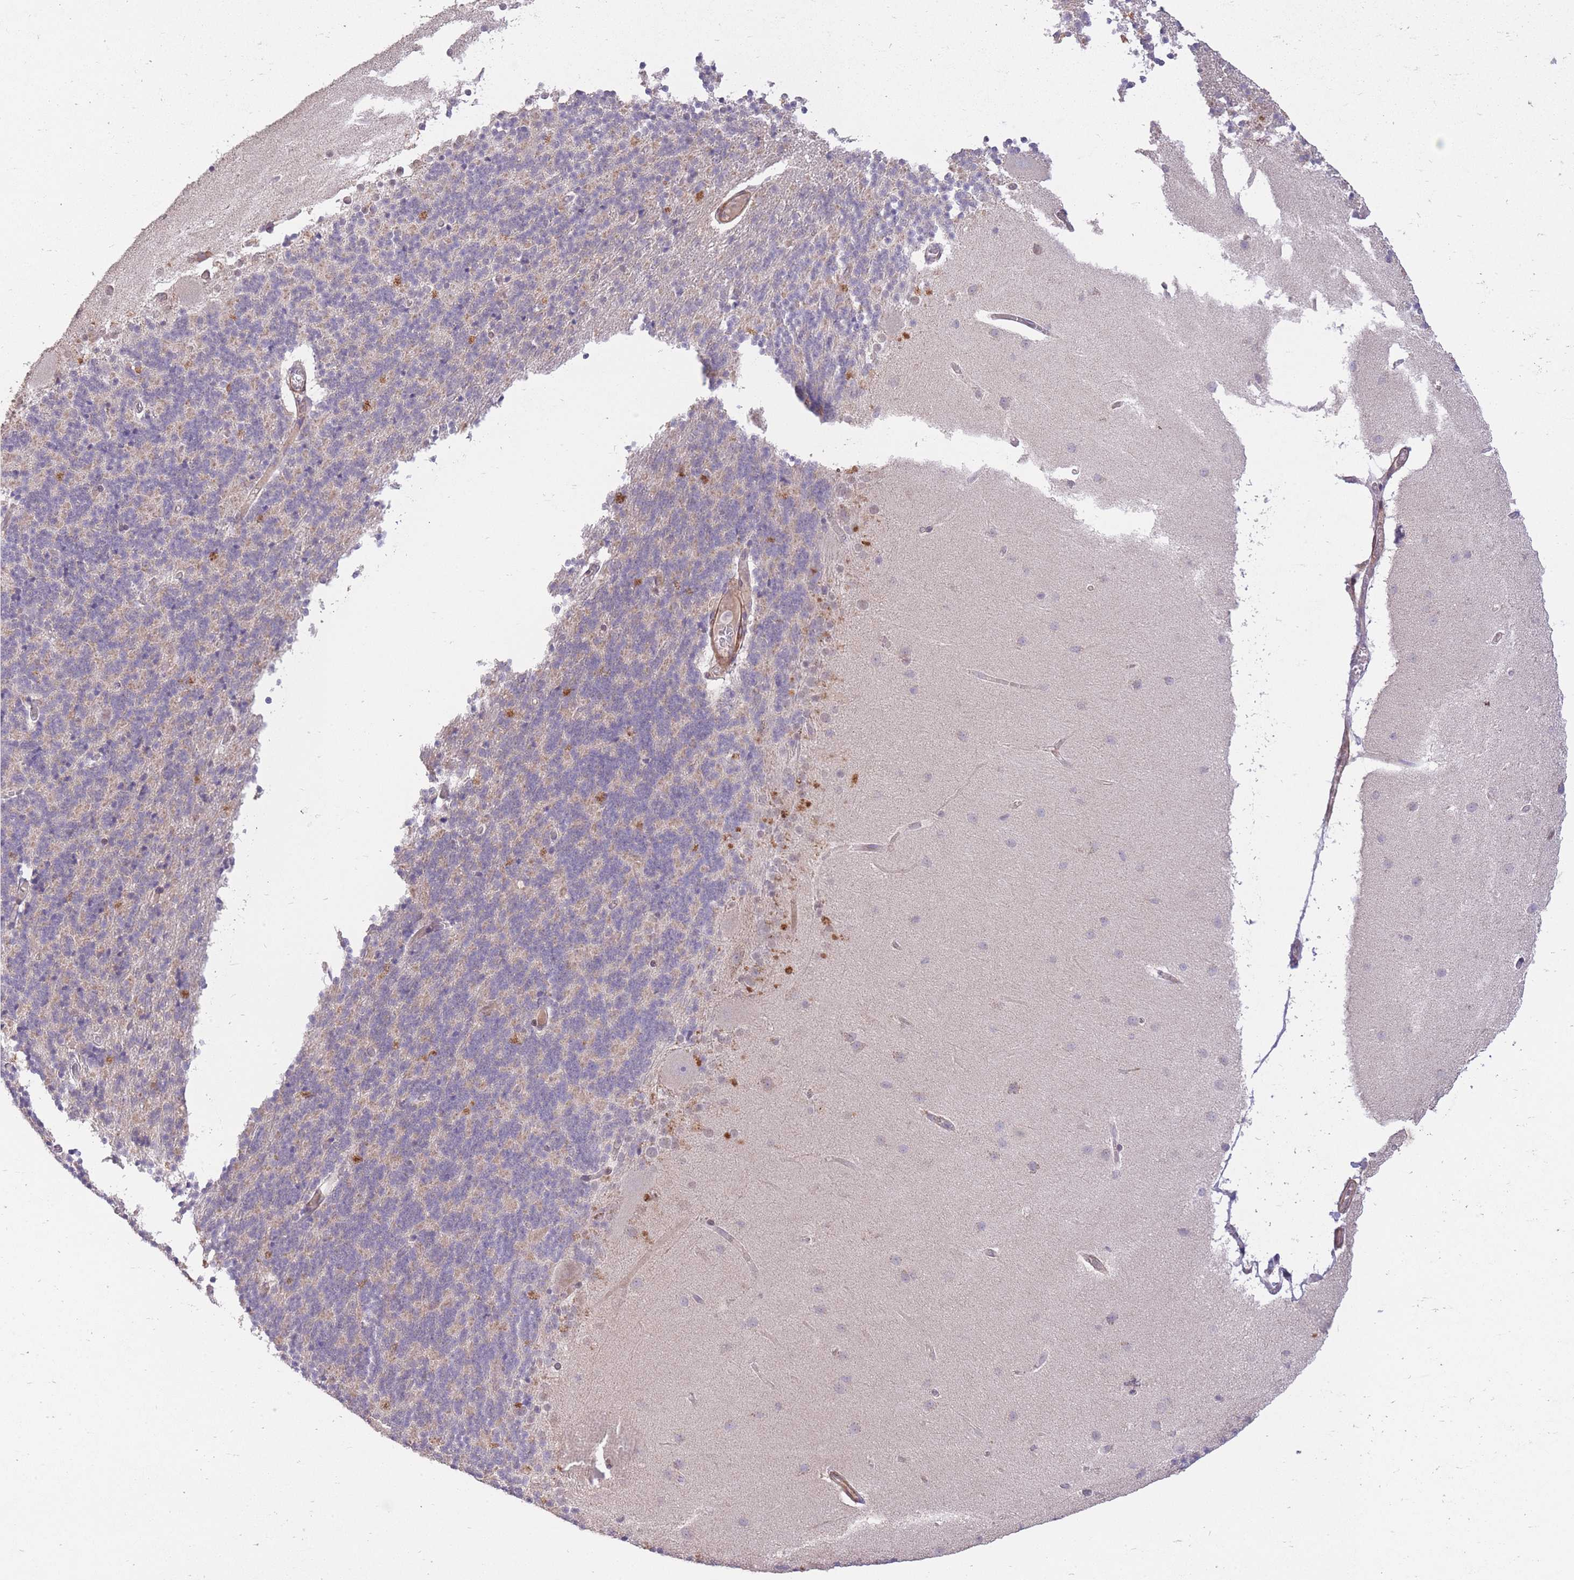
{"staining": {"intensity": "weak", "quantity": "25%-75%", "location": "cytoplasmic/membranous"}, "tissue": "cerebellum", "cell_type": "Cells in granular layer", "image_type": "normal", "snomed": [{"axis": "morphology", "description": "Normal tissue, NOS"}, {"axis": "topography", "description": "Cerebellum"}], "caption": "Immunohistochemical staining of benign human cerebellum shows low levels of weak cytoplasmic/membranous positivity in about 25%-75% of cells in granular layer. (IHC, brightfield microscopy, high magnification).", "gene": "ELOA2", "patient": {"sex": "female", "age": 54}}